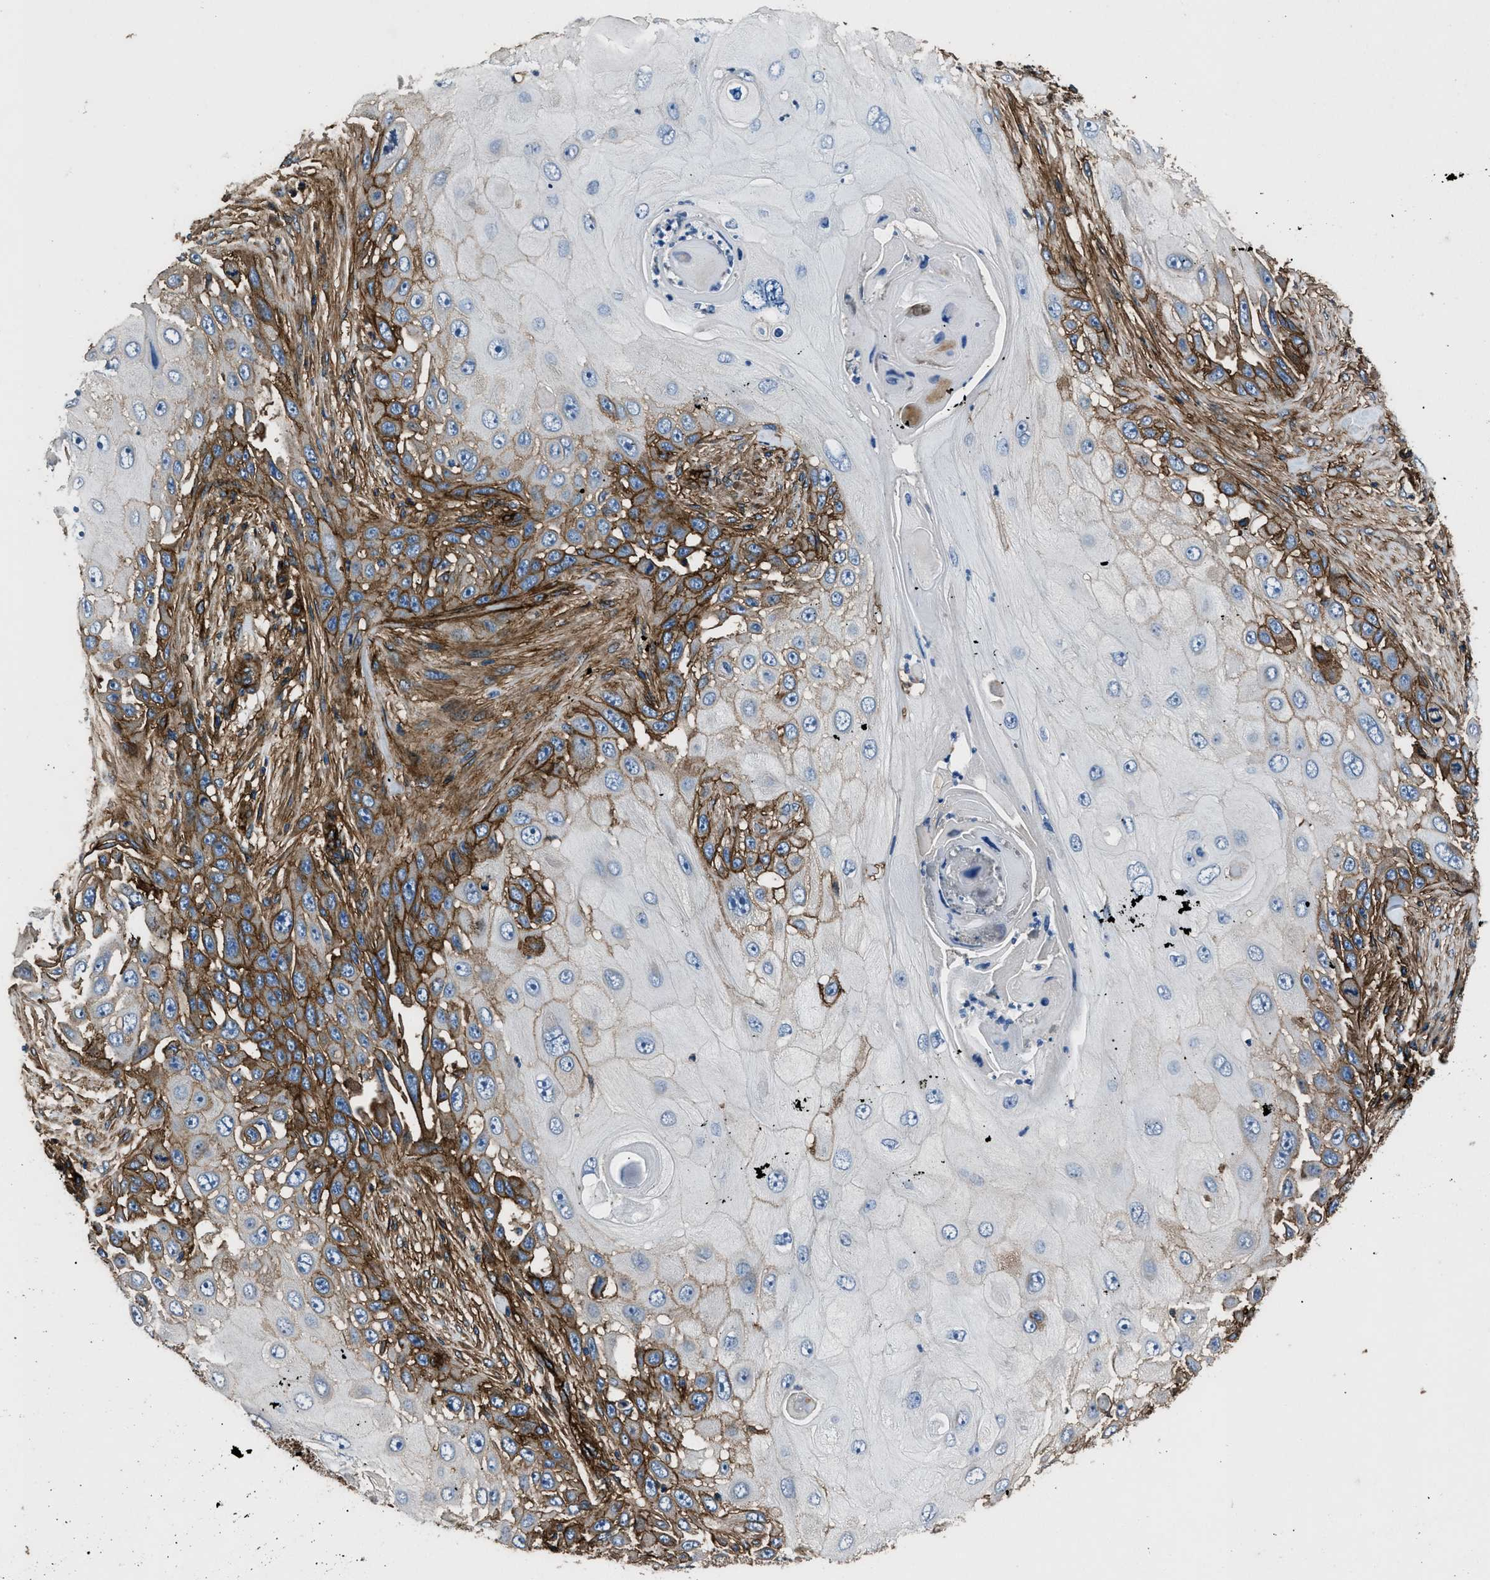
{"staining": {"intensity": "moderate", "quantity": "<25%", "location": "cytoplasmic/membranous"}, "tissue": "skin cancer", "cell_type": "Tumor cells", "image_type": "cancer", "snomed": [{"axis": "morphology", "description": "Squamous cell carcinoma, NOS"}, {"axis": "topography", "description": "Skin"}], "caption": "Tumor cells reveal moderate cytoplasmic/membranous staining in about <25% of cells in skin cancer (squamous cell carcinoma).", "gene": "CD276", "patient": {"sex": "female", "age": 44}}